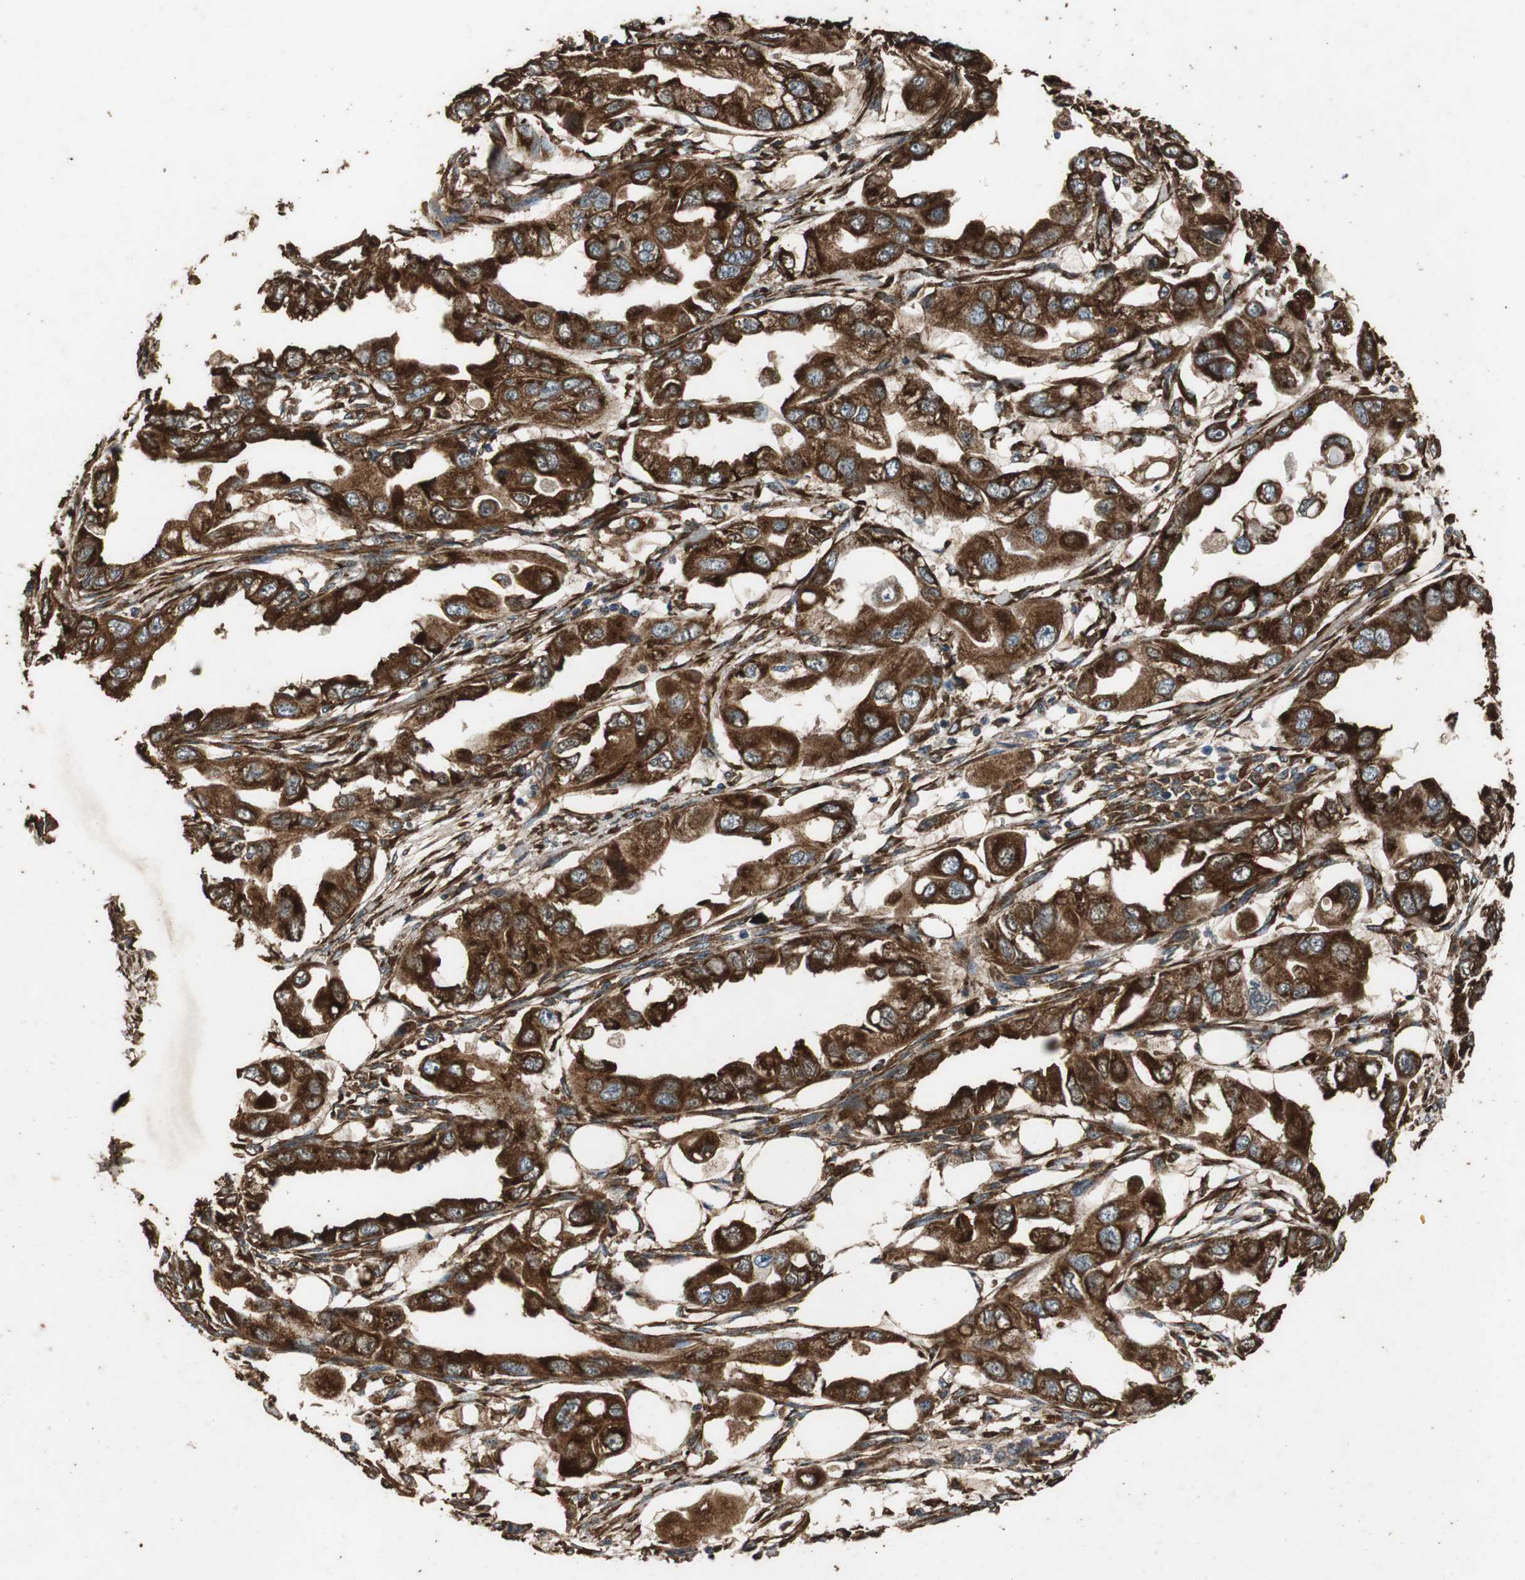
{"staining": {"intensity": "strong", "quantity": ">75%", "location": "cytoplasmic/membranous"}, "tissue": "endometrial cancer", "cell_type": "Tumor cells", "image_type": "cancer", "snomed": [{"axis": "morphology", "description": "Adenocarcinoma, NOS"}, {"axis": "topography", "description": "Endometrium"}], "caption": "Protein staining by immunohistochemistry (IHC) shows strong cytoplasmic/membranous positivity in approximately >75% of tumor cells in adenocarcinoma (endometrial).", "gene": "NAA10", "patient": {"sex": "female", "age": 67}}